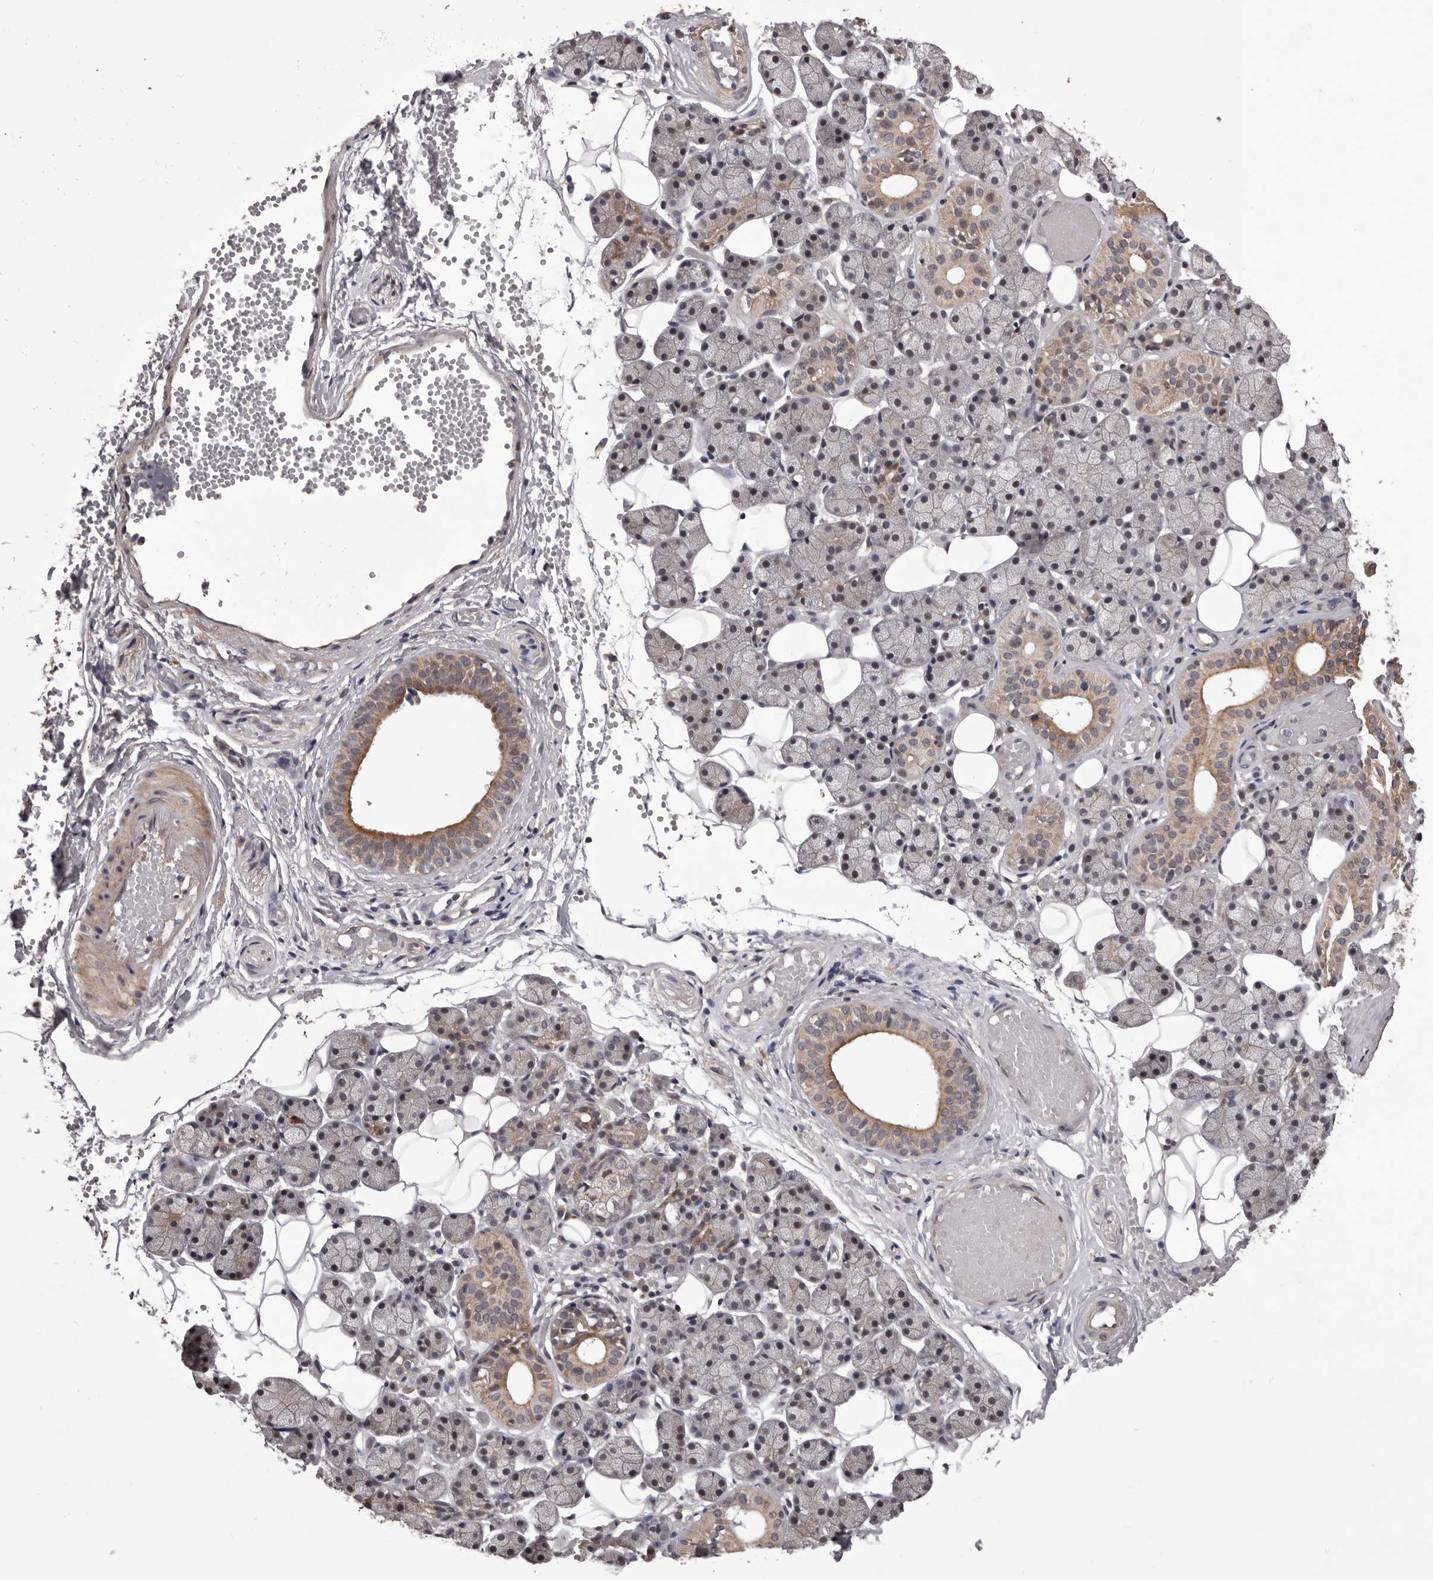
{"staining": {"intensity": "moderate", "quantity": "25%-75%", "location": "cytoplasmic/membranous"}, "tissue": "salivary gland", "cell_type": "Glandular cells", "image_type": "normal", "snomed": [{"axis": "morphology", "description": "Normal tissue, NOS"}, {"axis": "topography", "description": "Salivary gland"}], "caption": "Protein expression analysis of normal human salivary gland reveals moderate cytoplasmic/membranous staining in about 25%-75% of glandular cells. (IHC, brightfield microscopy, high magnification).", "gene": "CELF3", "patient": {"sex": "female", "age": 33}}